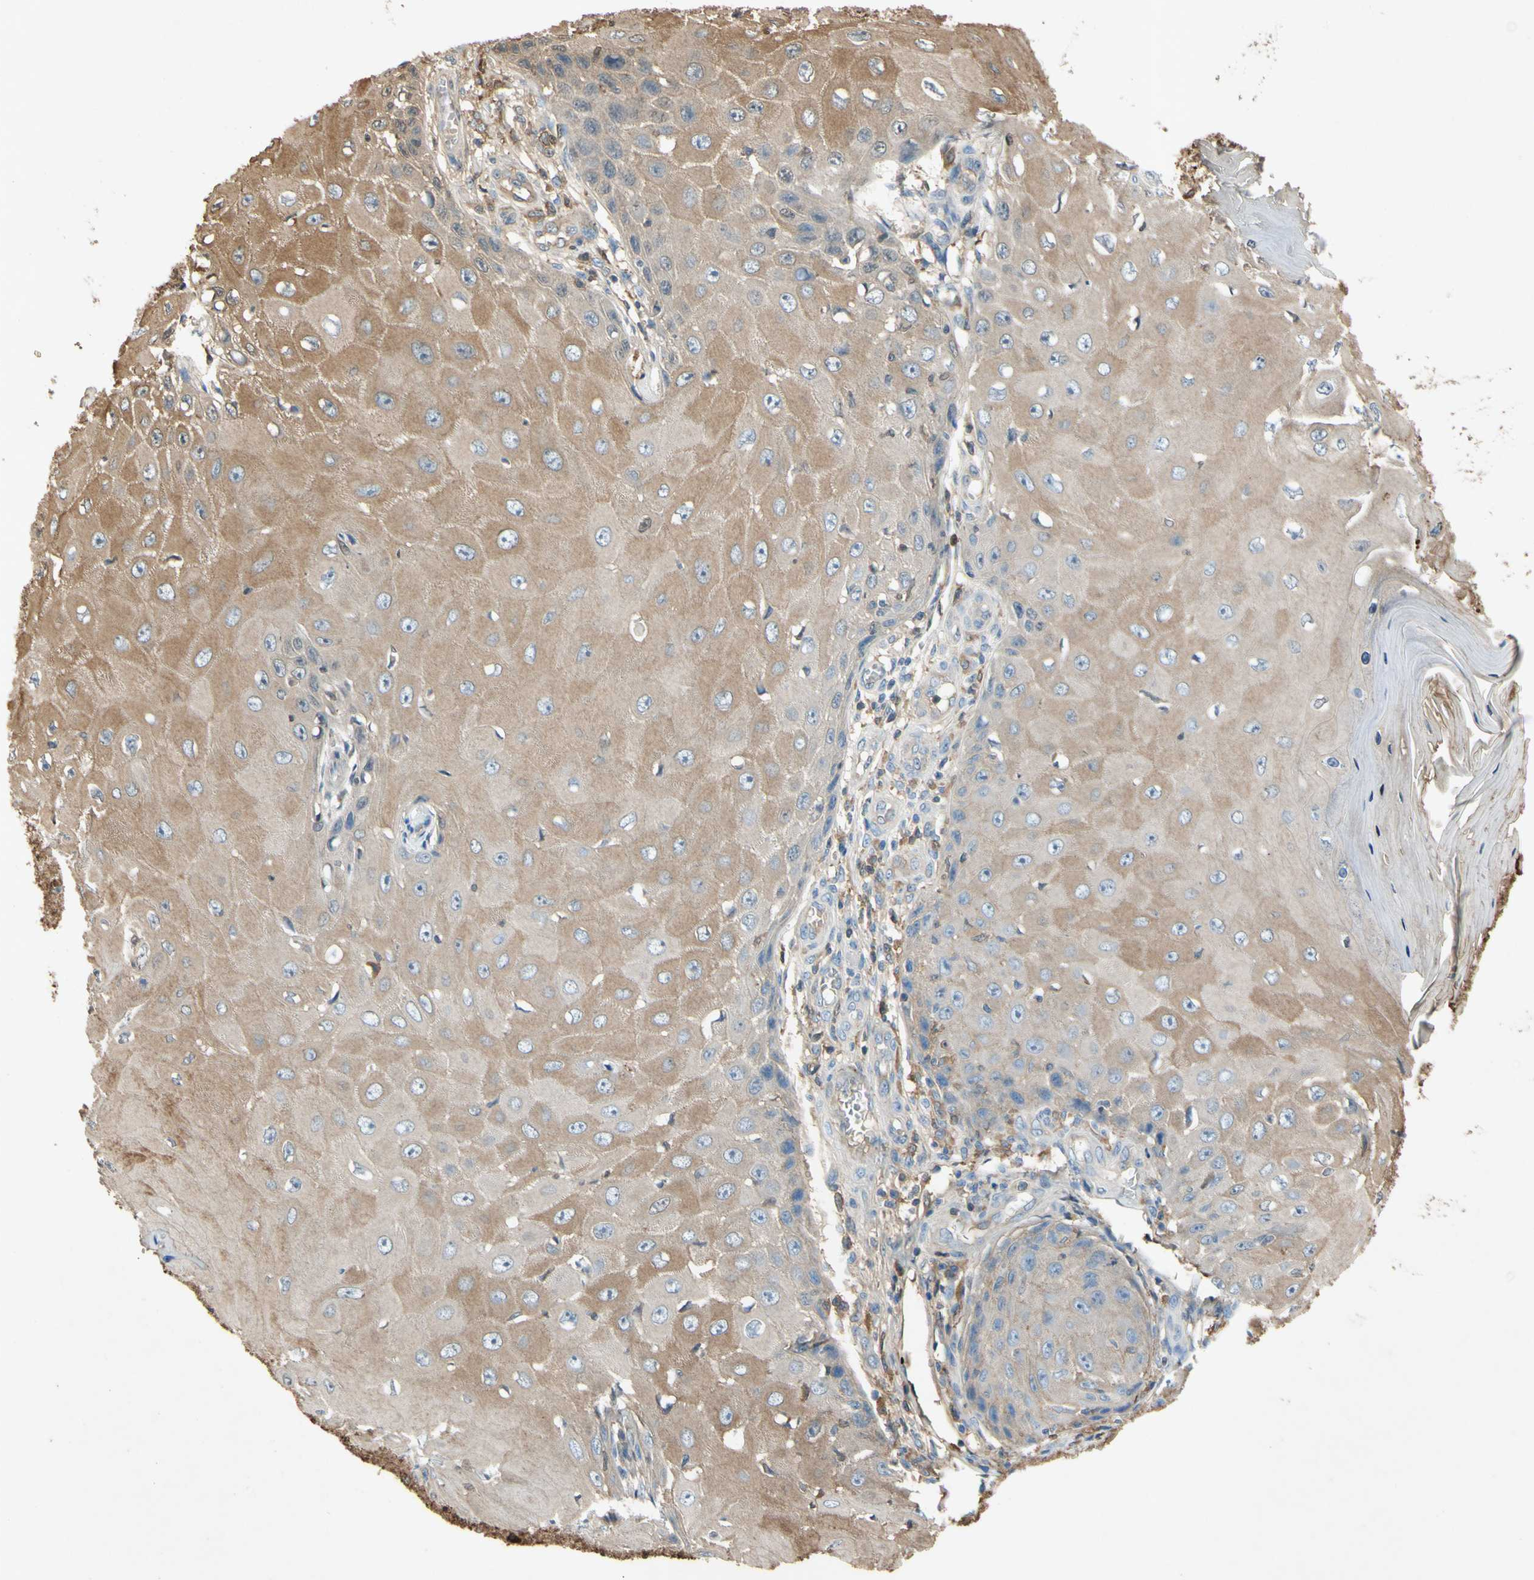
{"staining": {"intensity": "moderate", "quantity": "25%-75%", "location": "cytoplasmic/membranous"}, "tissue": "skin cancer", "cell_type": "Tumor cells", "image_type": "cancer", "snomed": [{"axis": "morphology", "description": "Squamous cell carcinoma, NOS"}, {"axis": "topography", "description": "Skin"}], "caption": "This histopathology image demonstrates IHC staining of skin cancer (squamous cell carcinoma), with medium moderate cytoplasmic/membranous staining in approximately 25%-75% of tumor cells.", "gene": "TIMP2", "patient": {"sex": "female", "age": 73}}